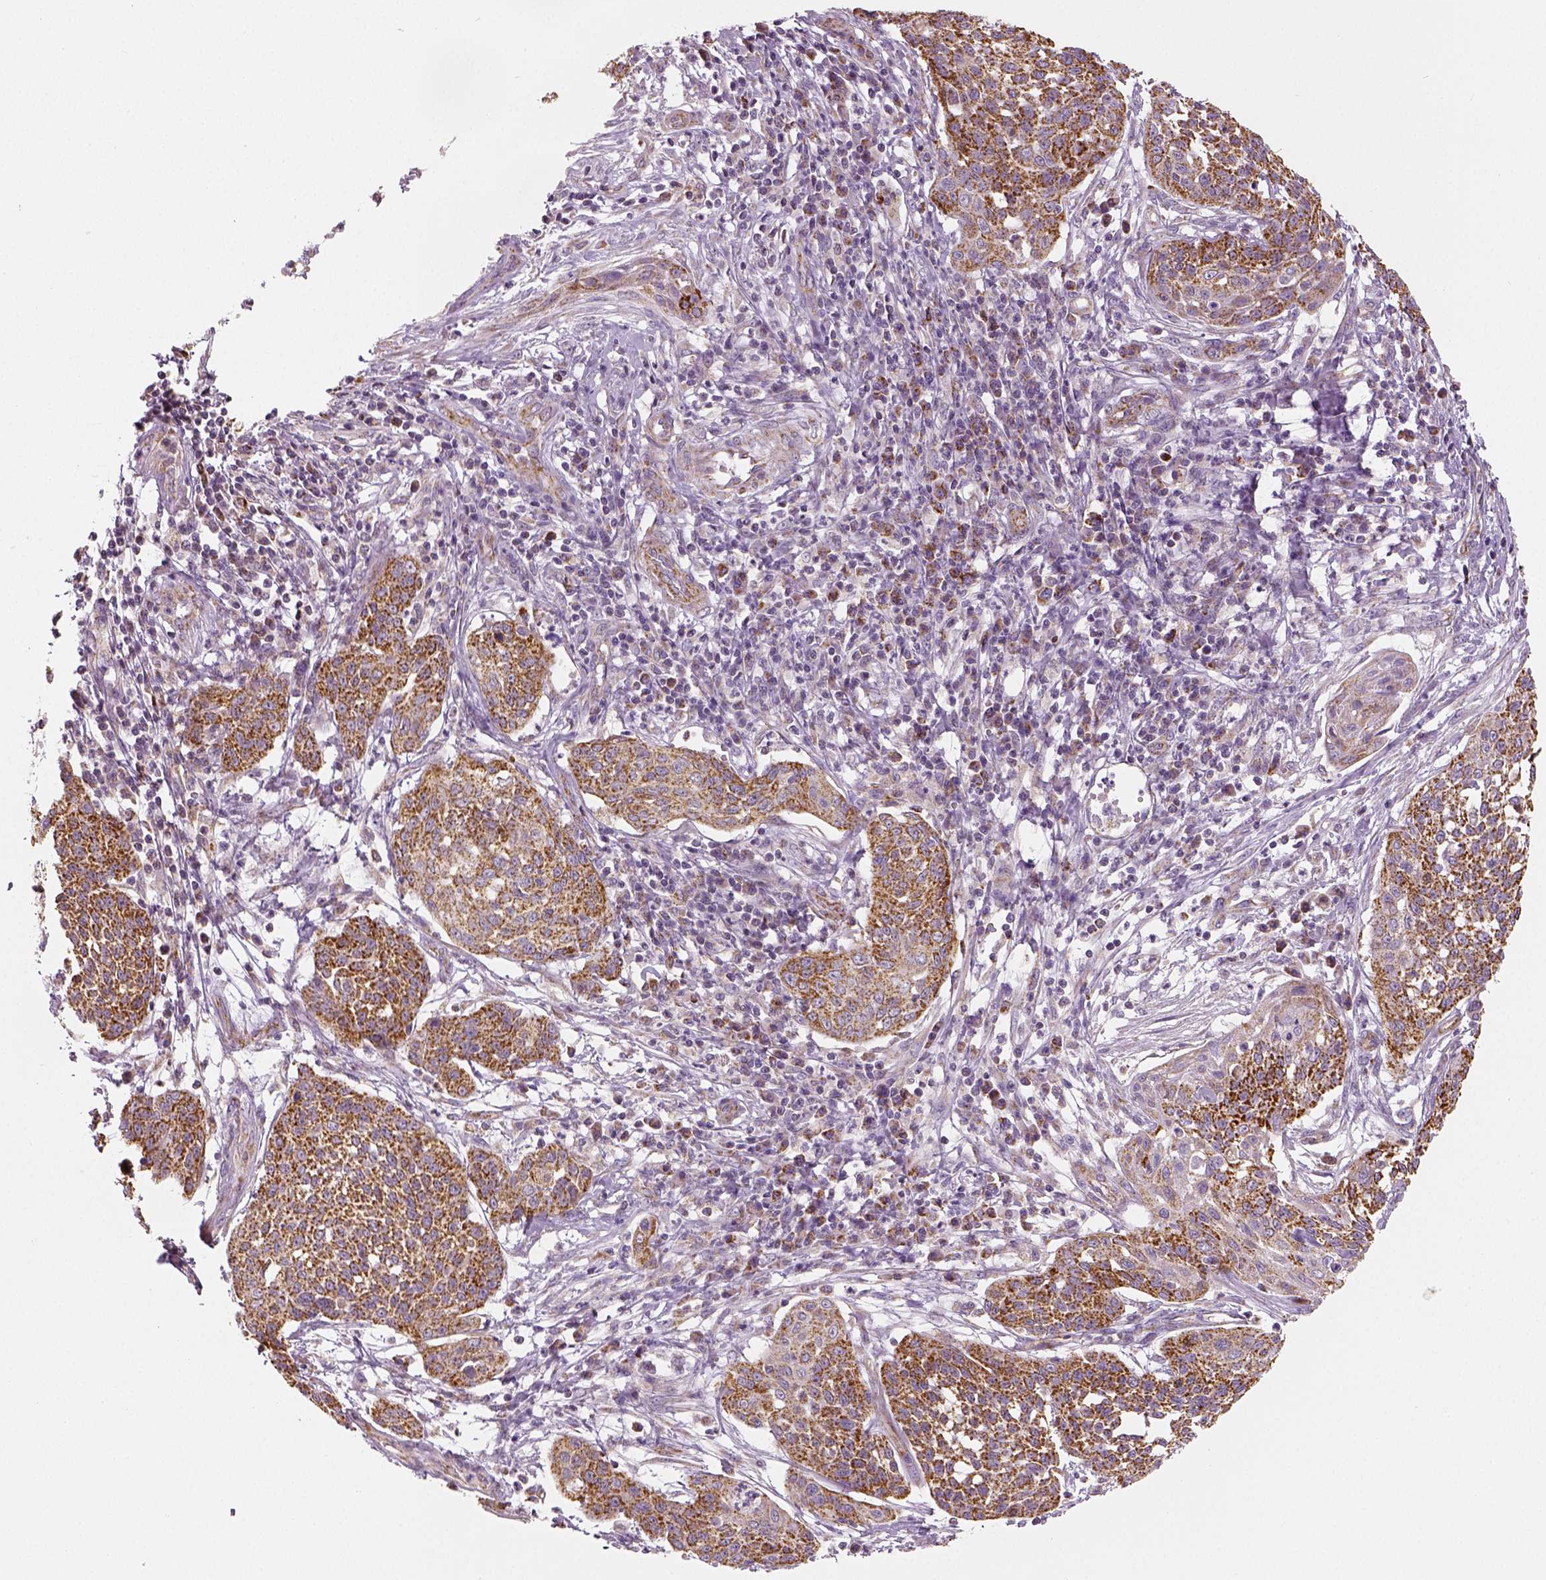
{"staining": {"intensity": "moderate", "quantity": ">75%", "location": "cytoplasmic/membranous"}, "tissue": "cervical cancer", "cell_type": "Tumor cells", "image_type": "cancer", "snomed": [{"axis": "morphology", "description": "Squamous cell carcinoma, NOS"}, {"axis": "topography", "description": "Cervix"}], "caption": "Cervical cancer tissue shows moderate cytoplasmic/membranous positivity in about >75% of tumor cells", "gene": "PGAM5", "patient": {"sex": "female", "age": 34}}